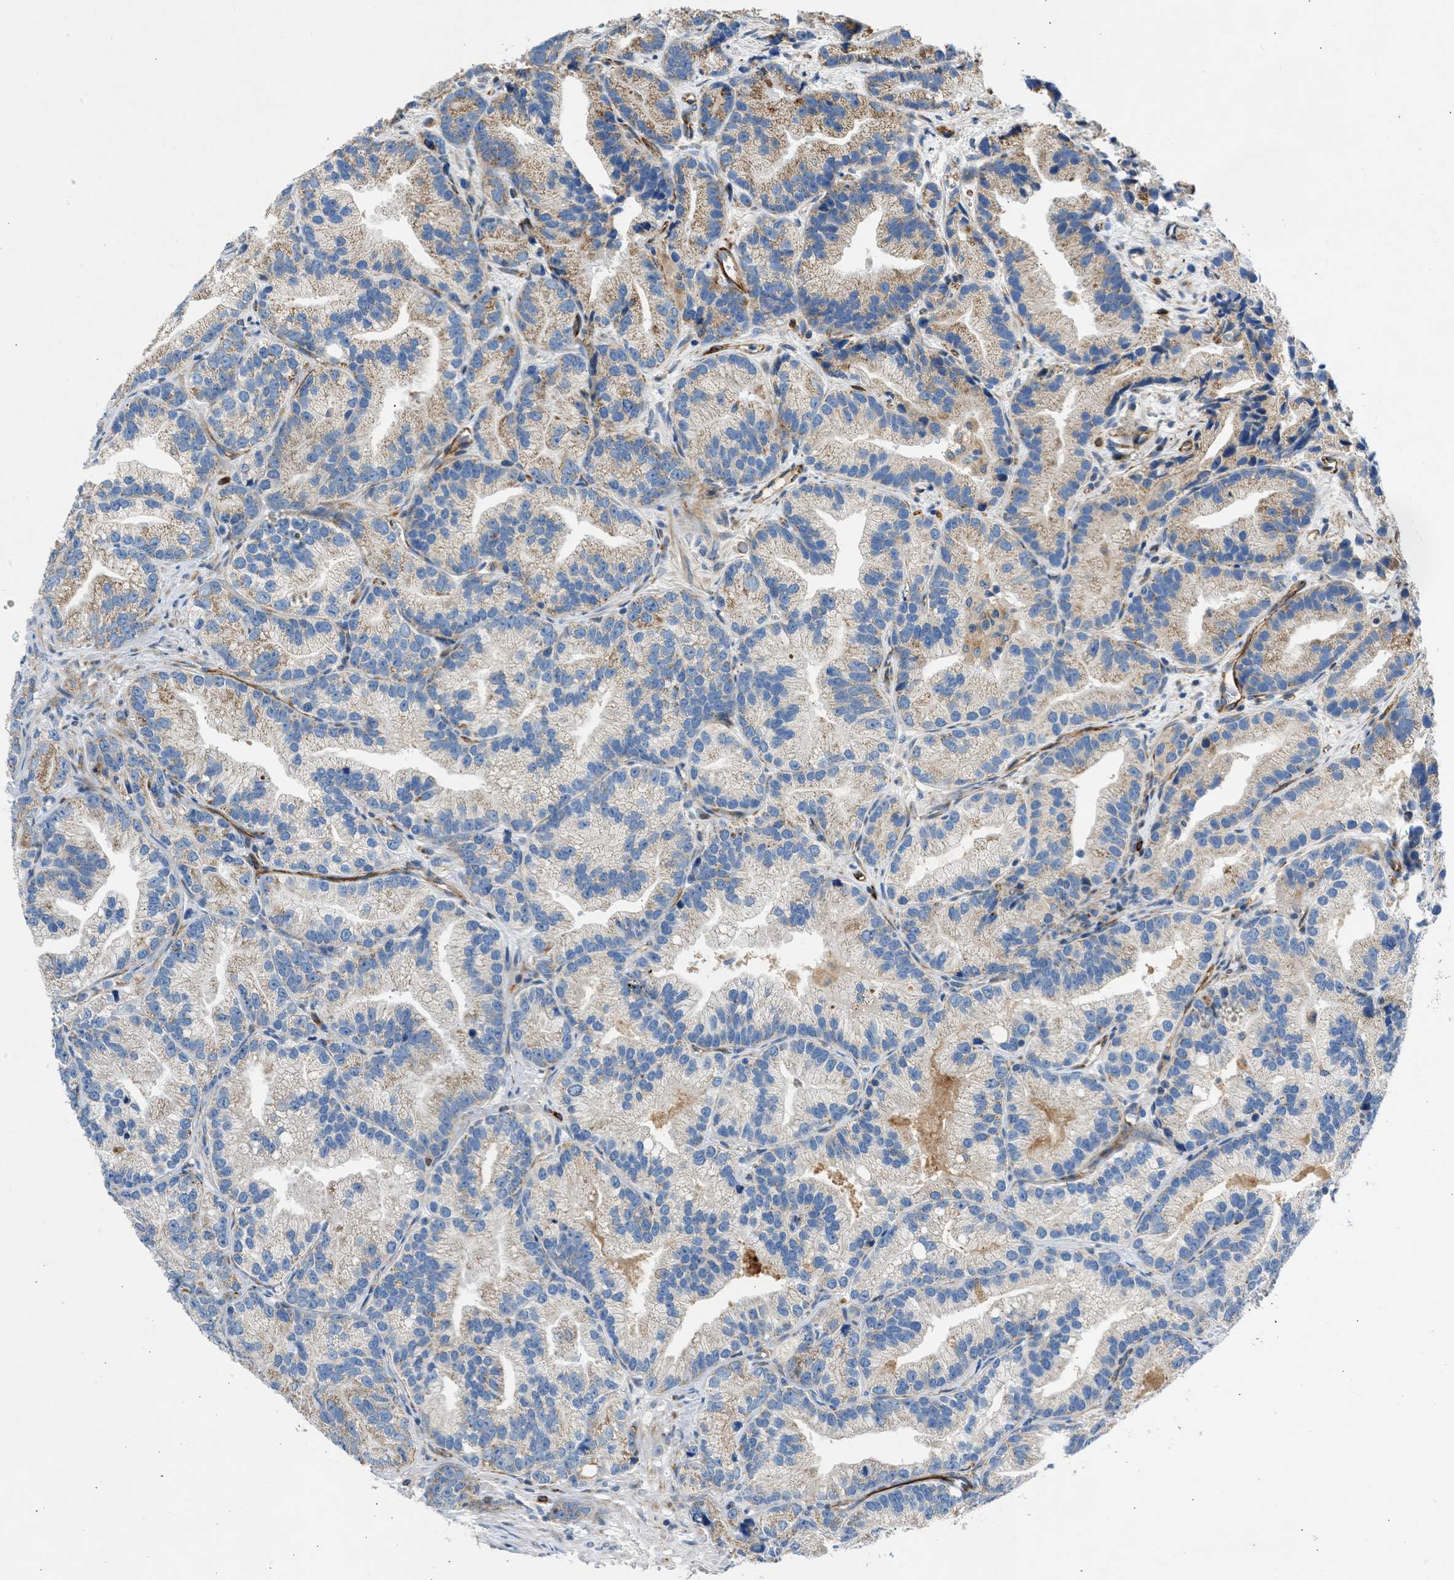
{"staining": {"intensity": "weak", "quantity": "25%-75%", "location": "cytoplasmic/membranous"}, "tissue": "prostate cancer", "cell_type": "Tumor cells", "image_type": "cancer", "snomed": [{"axis": "morphology", "description": "Adenocarcinoma, Low grade"}, {"axis": "topography", "description": "Prostate"}], "caption": "About 25%-75% of tumor cells in adenocarcinoma (low-grade) (prostate) demonstrate weak cytoplasmic/membranous protein staining as visualized by brown immunohistochemical staining.", "gene": "ULK4", "patient": {"sex": "male", "age": 89}}